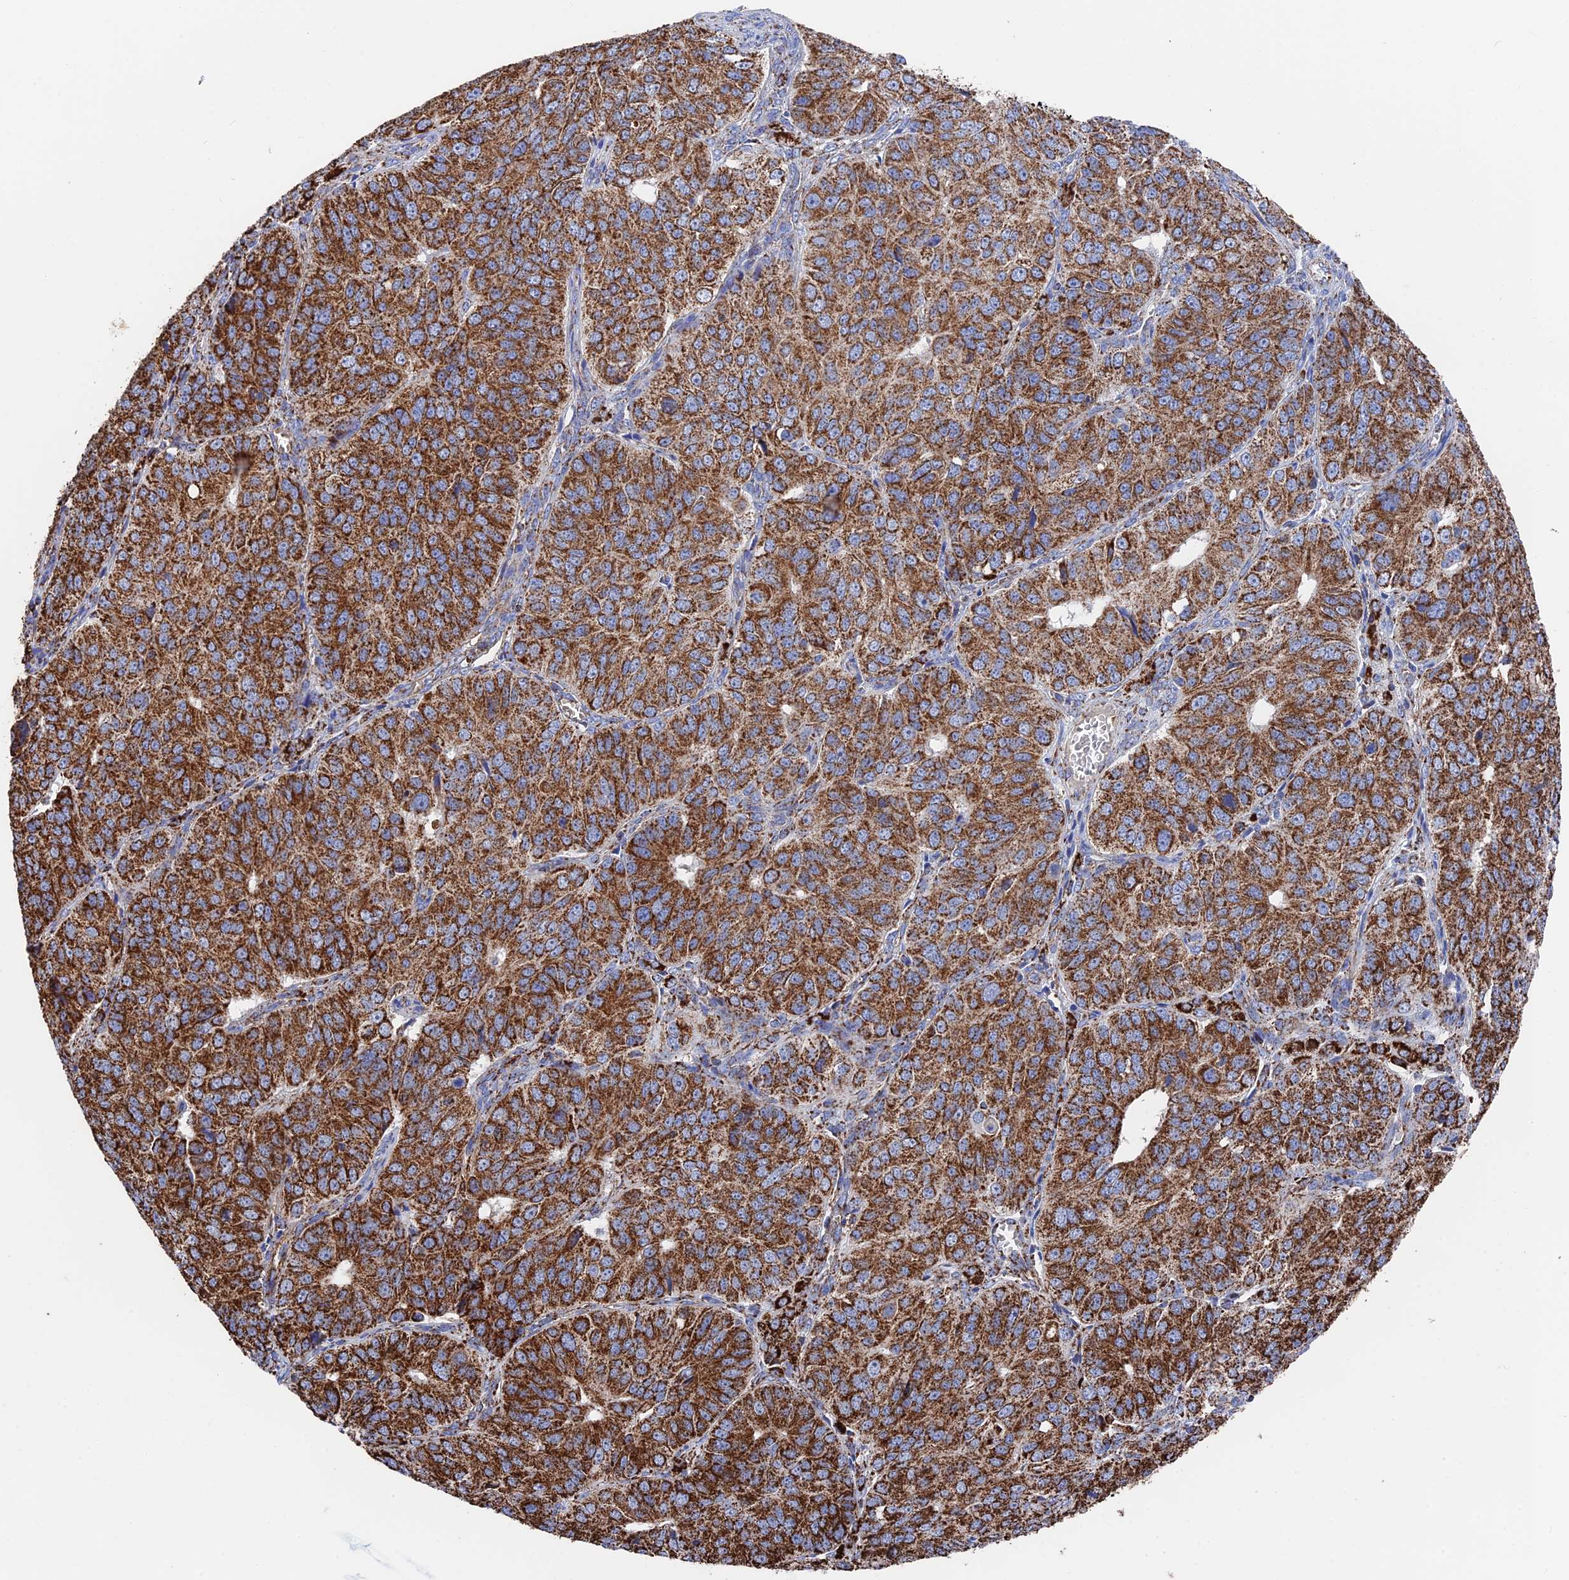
{"staining": {"intensity": "strong", "quantity": ">75%", "location": "cytoplasmic/membranous"}, "tissue": "ovarian cancer", "cell_type": "Tumor cells", "image_type": "cancer", "snomed": [{"axis": "morphology", "description": "Carcinoma, endometroid"}, {"axis": "topography", "description": "Ovary"}], "caption": "Strong cytoplasmic/membranous protein expression is present in about >75% of tumor cells in ovarian cancer. (IHC, brightfield microscopy, high magnification).", "gene": "HAUS8", "patient": {"sex": "female", "age": 51}}